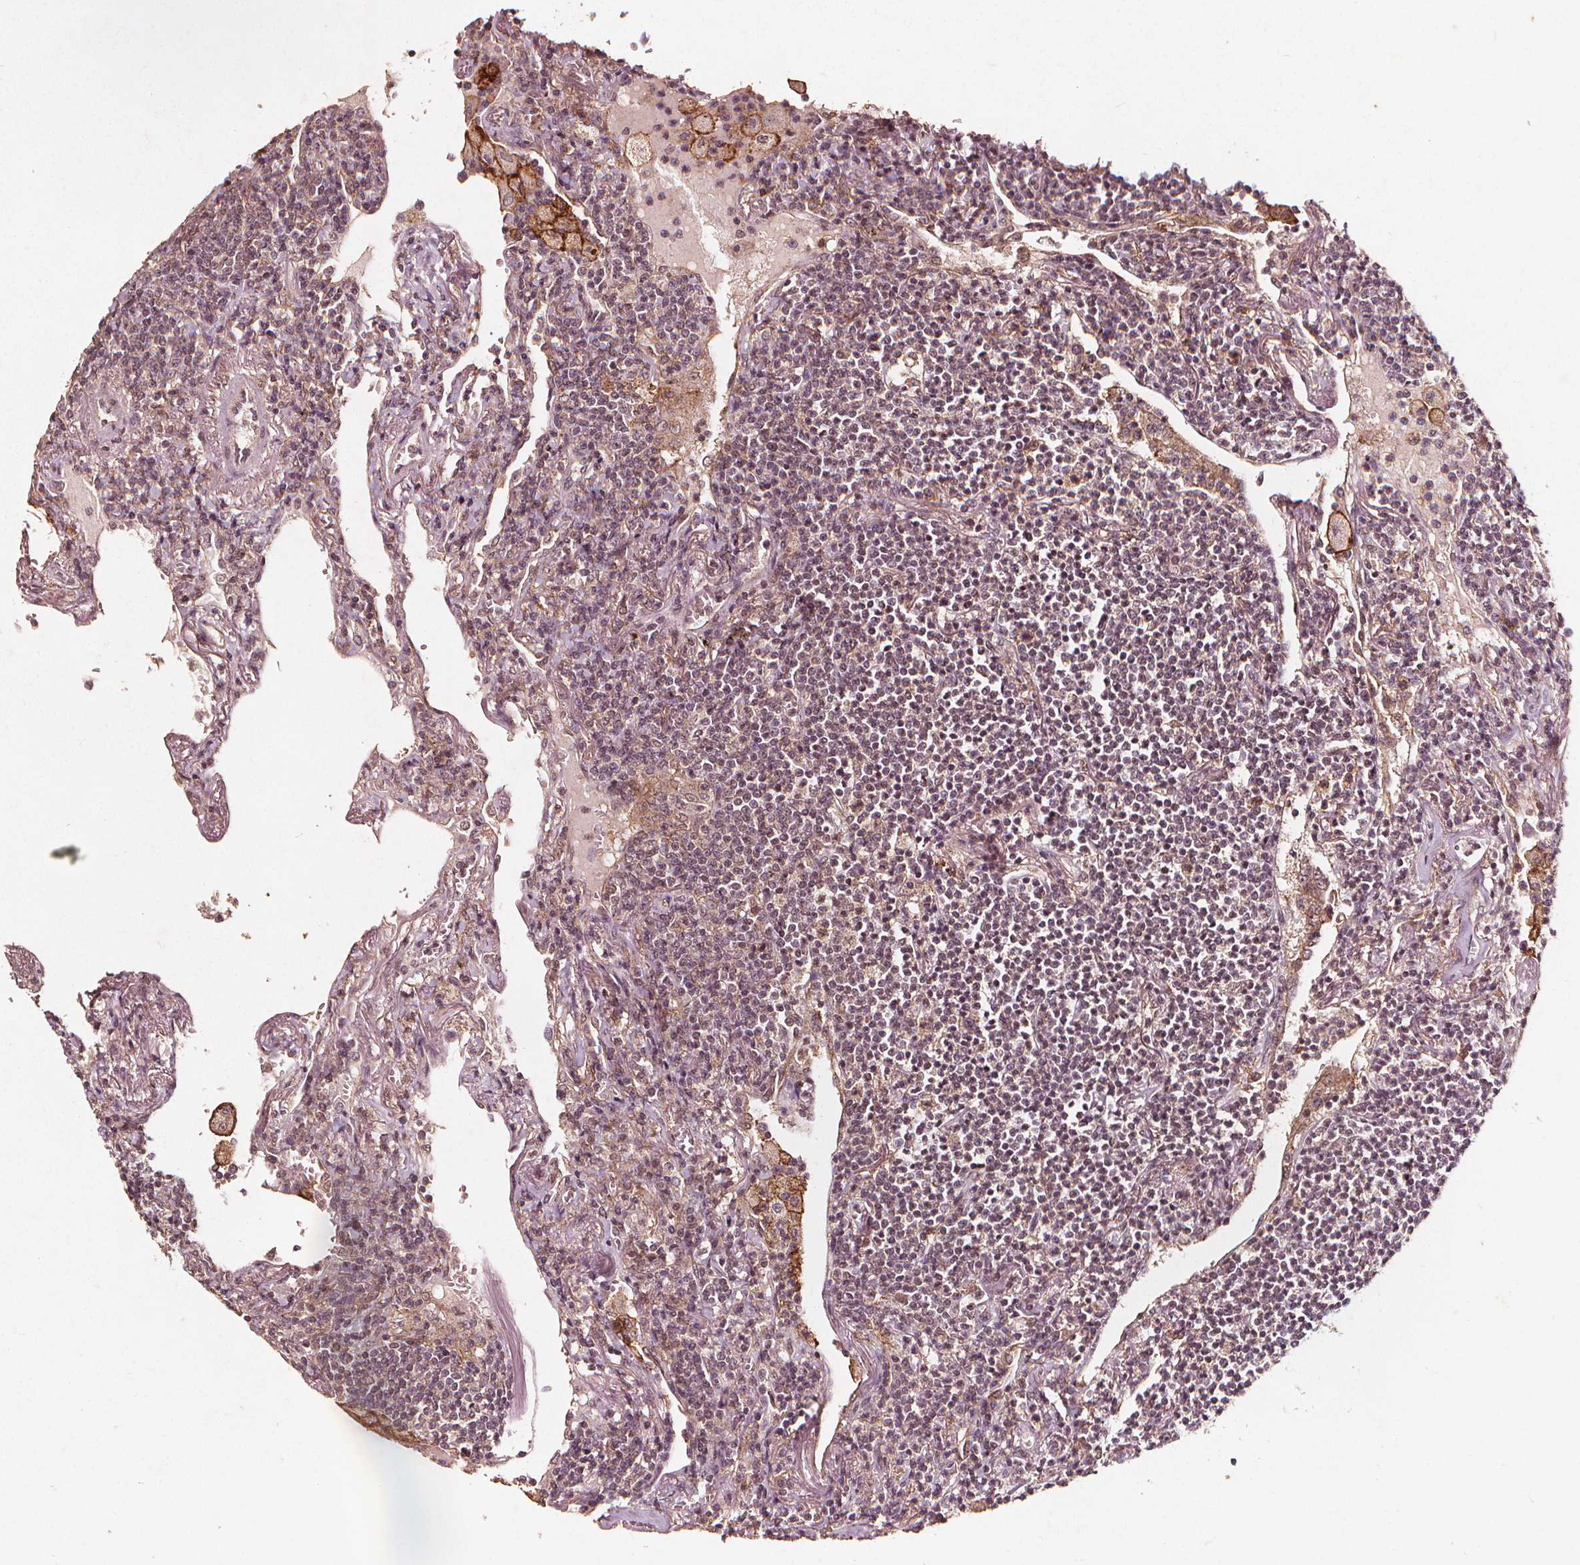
{"staining": {"intensity": "negative", "quantity": "none", "location": "none"}, "tissue": "lymphoma", "cell_type": "Tumor cells", "image_type": "cancer", "snomed": [{"axis": "morphology", "description": "Malignant lymphoma, non-Hodgkin's type, Low grade"}, {"axis": "topography", "description": "Lung"}], "caption": "The micrograph shows no significant positivity in tumor cells of low-grade malignant lymphoma, non-Hodgkin's type.", "gene": "ABCA1", "patient": {"sex": "female", "age": 71}}